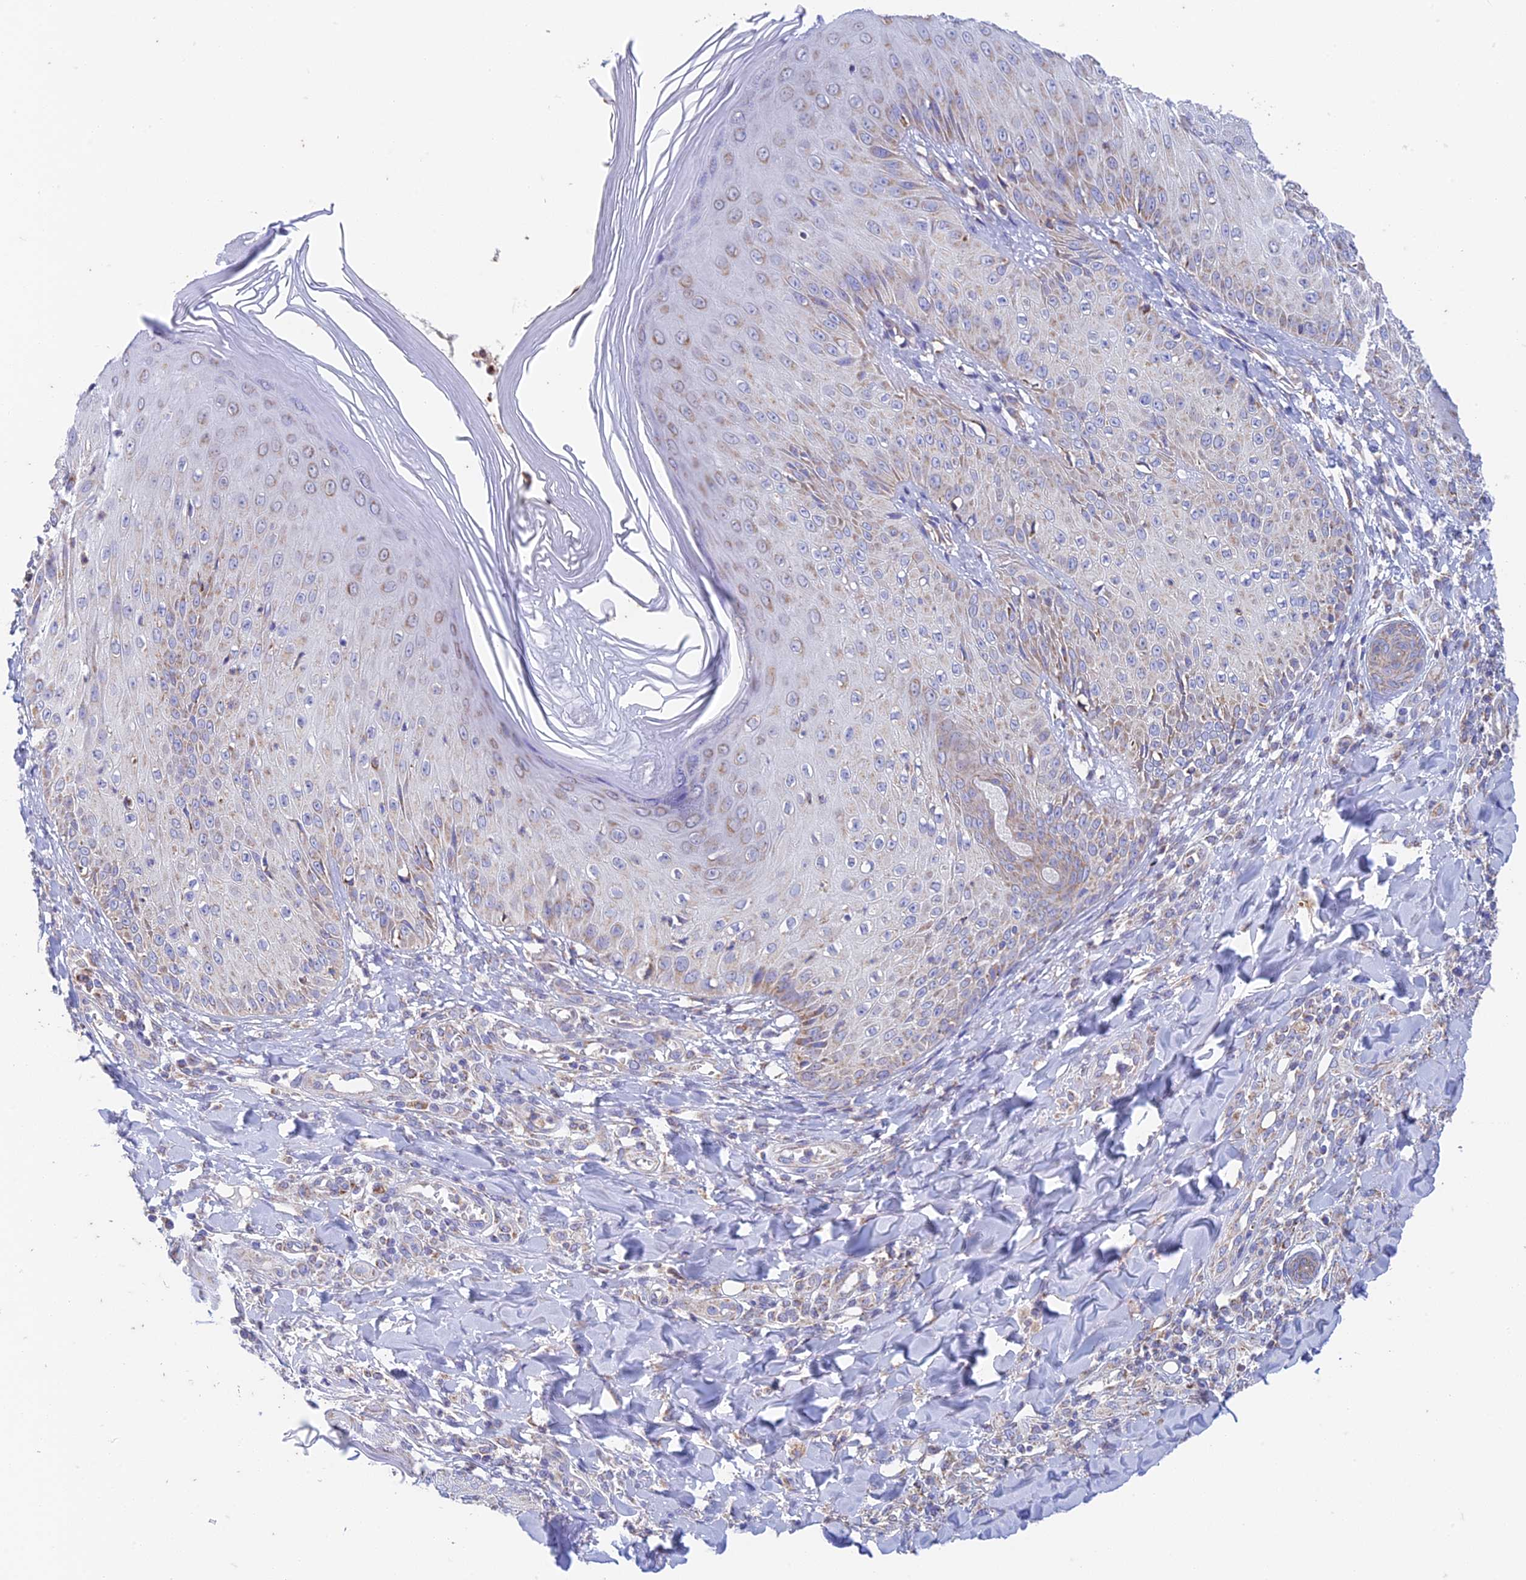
{"staining": {"intensity": "moderate", "quantity": "<25%", "location": "cytoplasmic/membranous"}, "tissue": "skin", "cell_type": "Epidermal cells", "image_type": "normal", "snomed": [{"axis": "morphology", "description": "Normal tissue, NOS"}, {"axis": "morphology", "description": "Inflammation, NOS"}, {"axis": "topography", "description": "Soft tissue"}, {"axis": "topography", "description": "Anal"}], "caption": "Approximately <25% of epidermal cells in unremarkable skin exhibit moderate cytoplasmic/membranous protein positivity as visualized by brown immunohistochemical staining.", "gene": "ZNF181", "patient": {"sex": "female", "age": 15}}